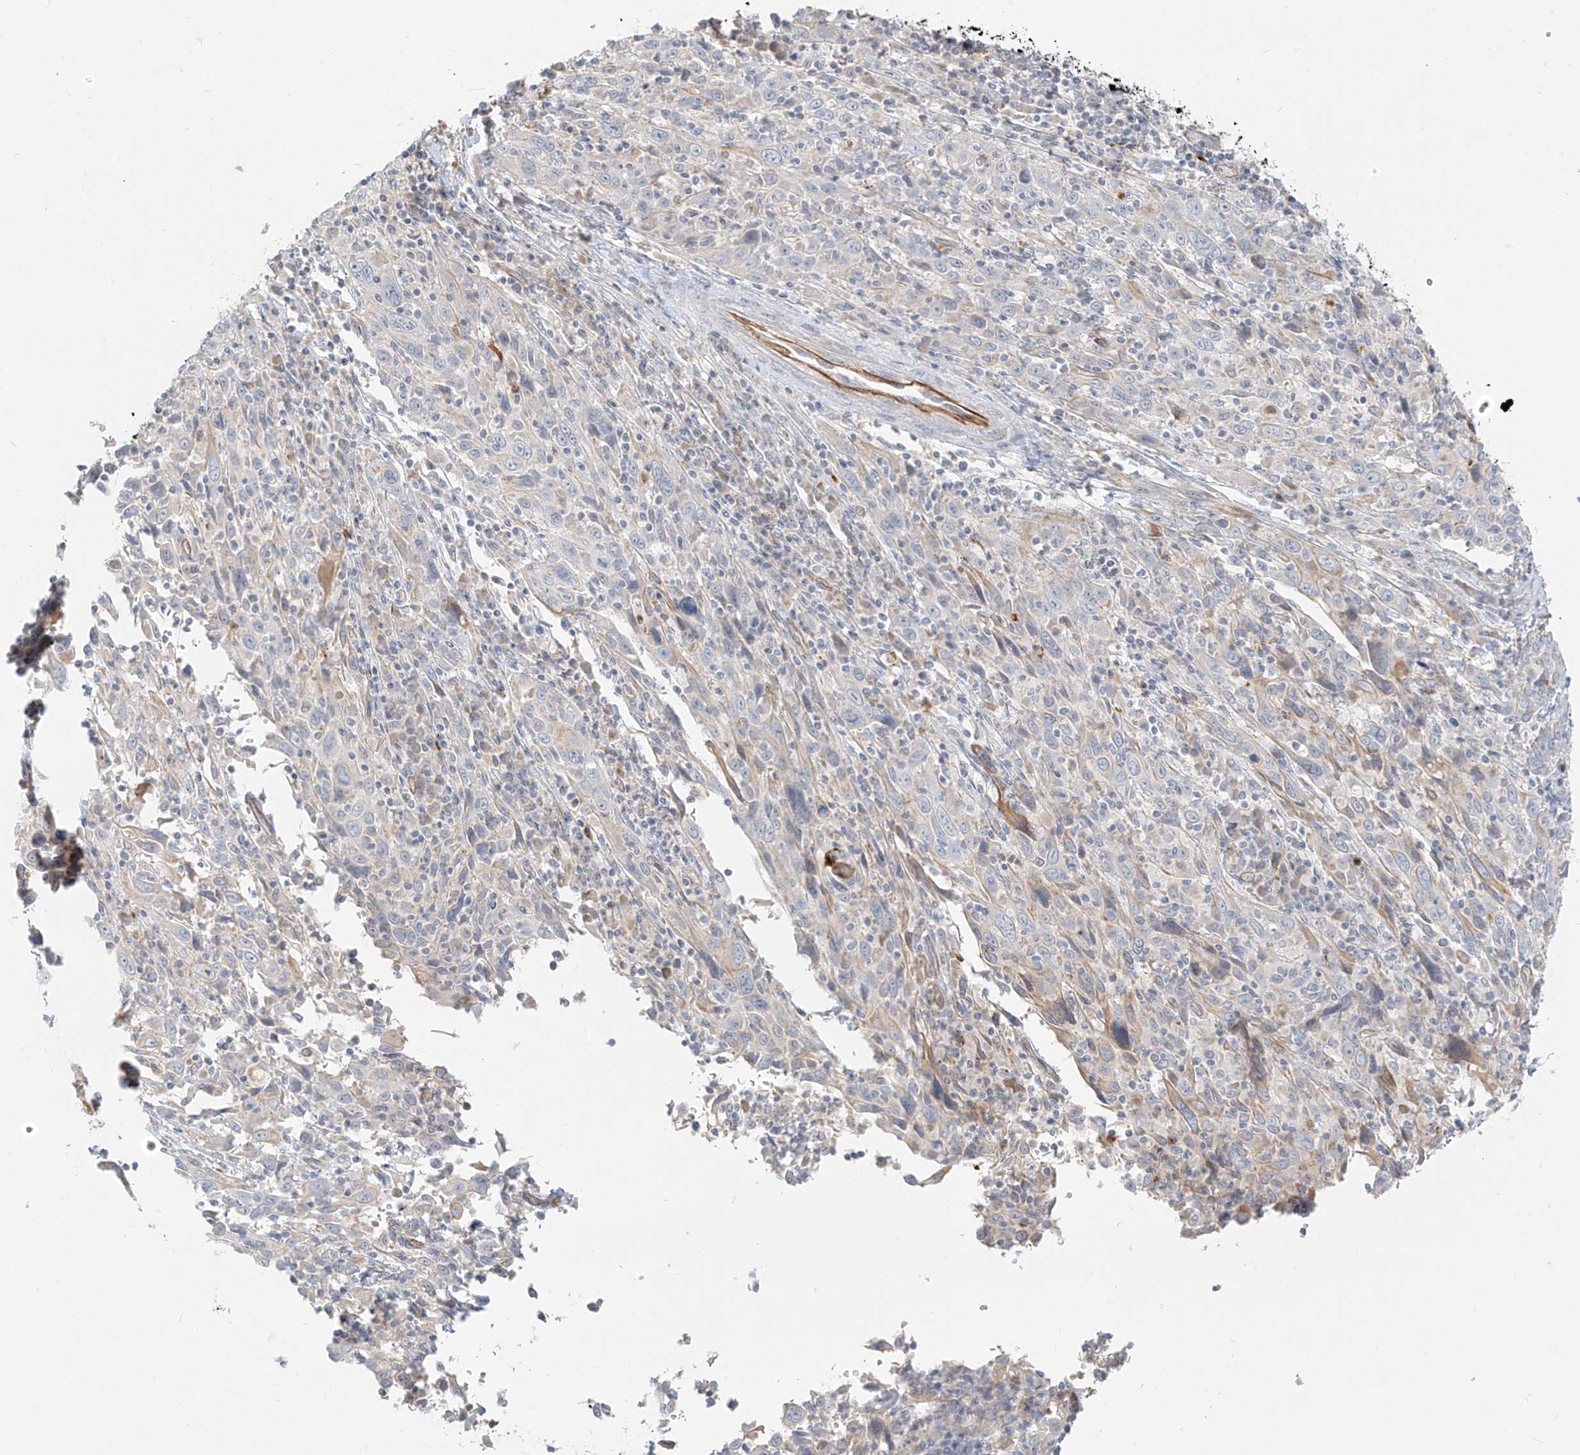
{"staining": {"intensity": "negative", "quantity": "none", "location": "none"}, "tissue": "cervical cancer", "cell_type": "Tumor cells", "image_type": "cancer", "snomed": [{"axis": "morphology", "description": "Squamous cell carcinoma, NOS"}, {"axis": "topography", "description": "Cervix"}], "caption": "Cervical cancer was stained to show a protein in brown. There is no significant staining in tumor cells.", "gene": "C2orf42", "patient": {"sex": "female", "age": 46}}